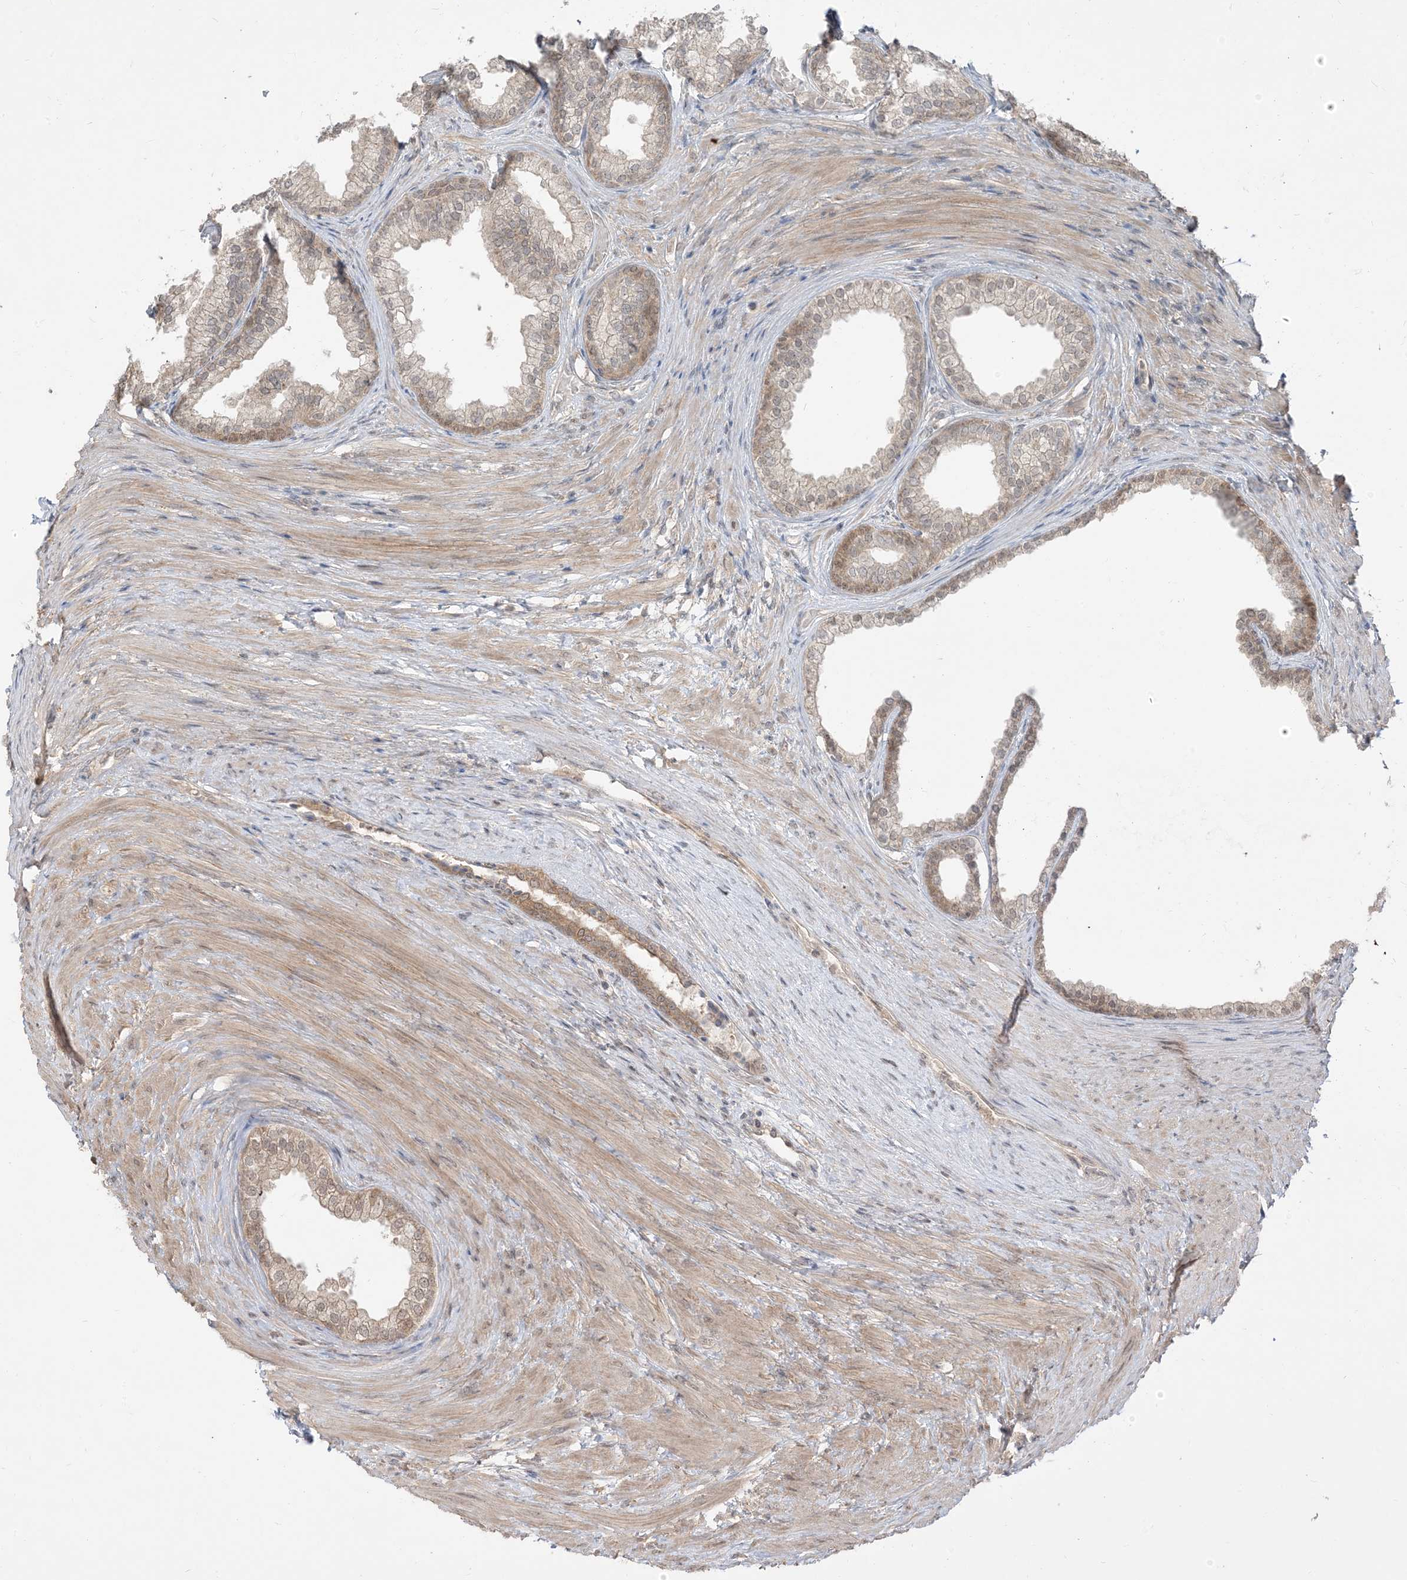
{"staining": {"intensity": "moderate", "quantity": "25%-75%", "location": "cytoplasmic/membranous,nuclear"}, "tissue": "prostate", "cell_type": "Glandular cells", "image_type": "normal", "snomed": [{"axis": "morphology", "description": "Normal tissue, NOS"}, {"axis": "topography", "description": "Prostate"}], "caption": "High-power microscopy captured an immunohistochemistry photomicrograph of unremarkable prostate, revealing moderate cytoplasmic/membranous,nuclear positivity in about 25%-75% of glandular cells. The staining was performed using DAB, with brown indicating positive protein expression. Nuclei are stained blue with hematoxylin.", "gene": "TBCC", "patient": {"sex": "male", "age": 76}}